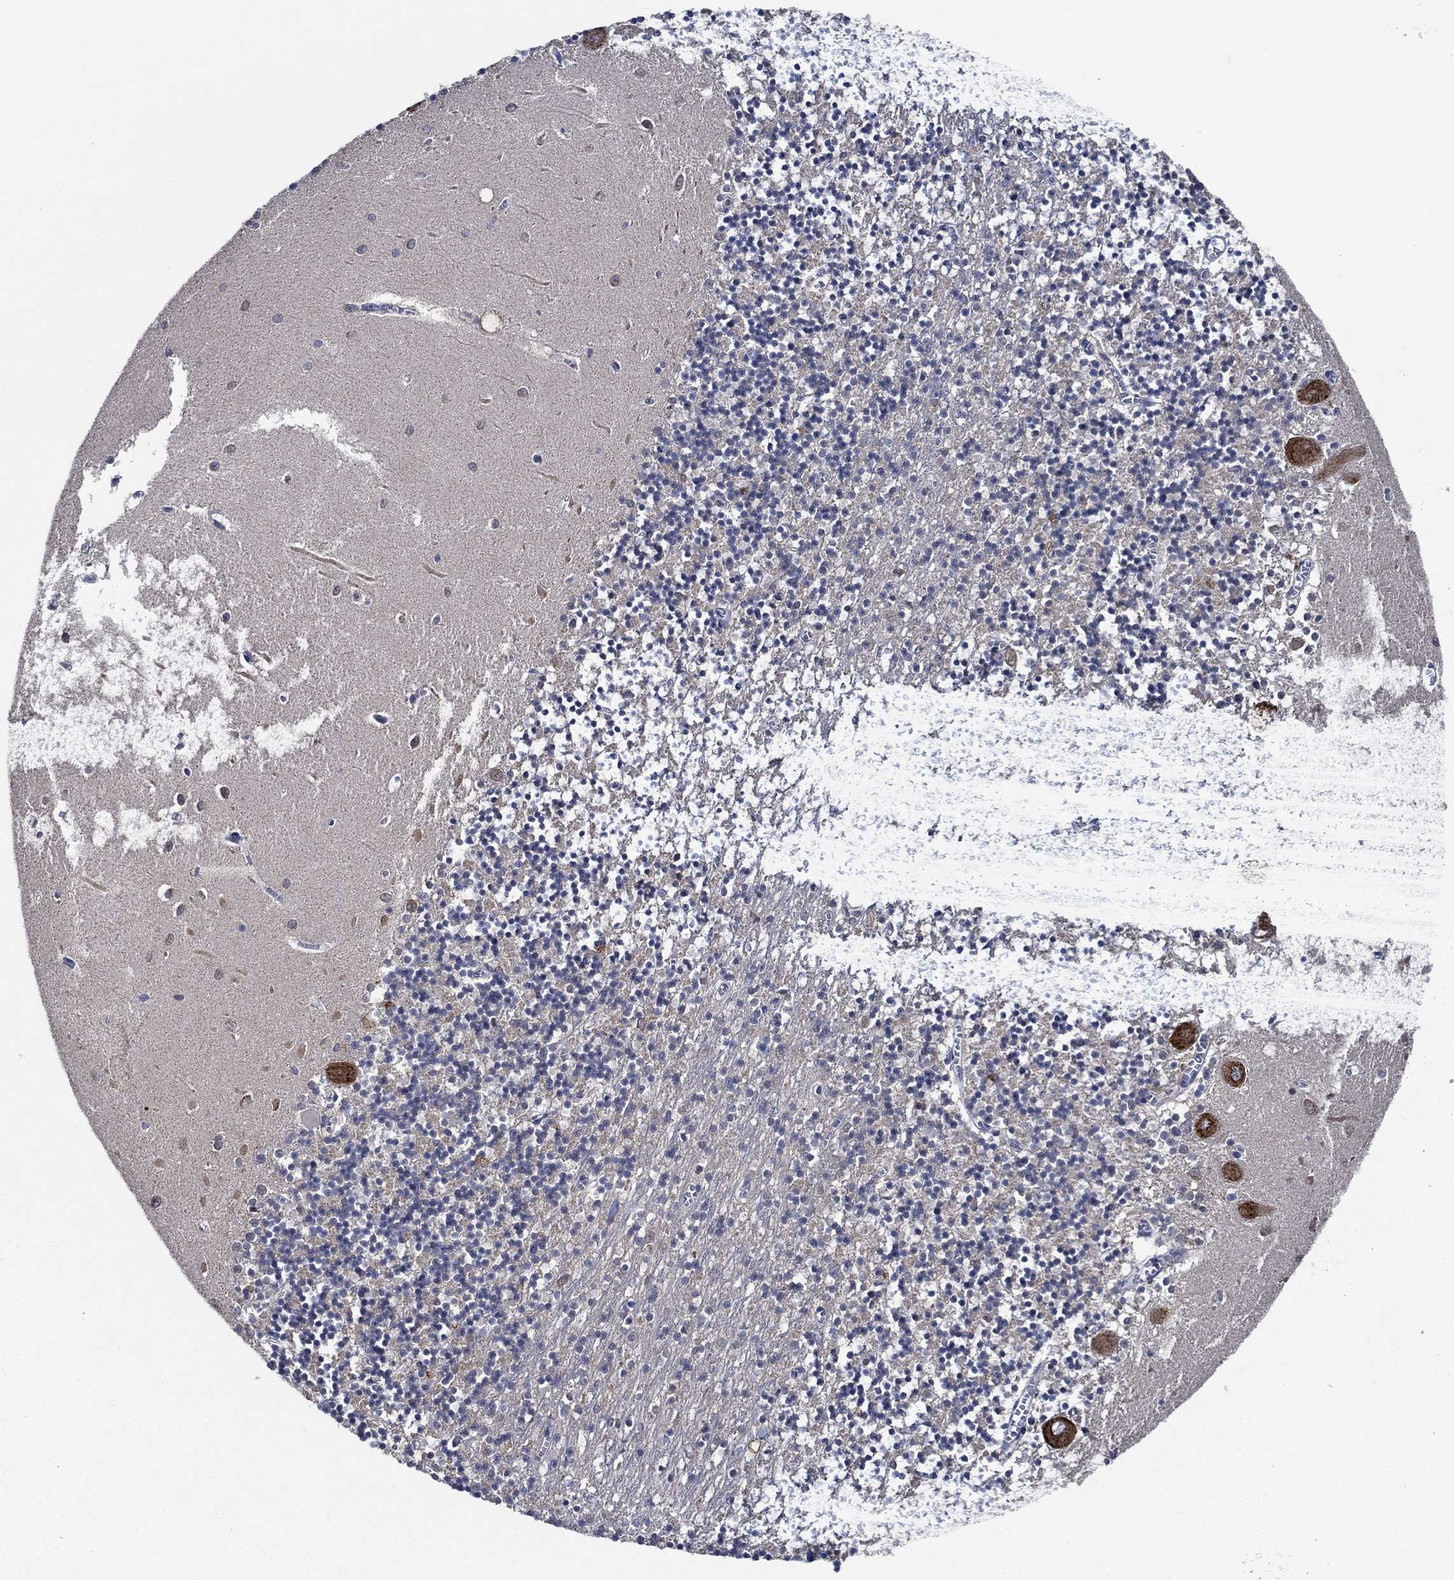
{"staining": {"intensity": "weak", "quantity": "25%-75%", "location": "cytoplasmic/membranous"}, "tissue": "cerebellum", "cell_type": "Cells in granular layer", "image_type": "normal", "snomed": [{"axis": "morphology", "description": "Normal tissue, NOS"}, {"axis": "topography", "description": "Cerebellum"}], "caption": "A photomicrograph of cerebellum stained for a protein displays weak cytoplasmic/membranous brown staining in cells in granular layer. The staining was performed using DAB (3,3'-diaminobenzidine) to visualize the protein expression in brown, while the nuclei were stained in blue with hematoxylin (Magnification: 20x).", "gene": "DACT1", "patient": {"sex": "female", "age": 64}}